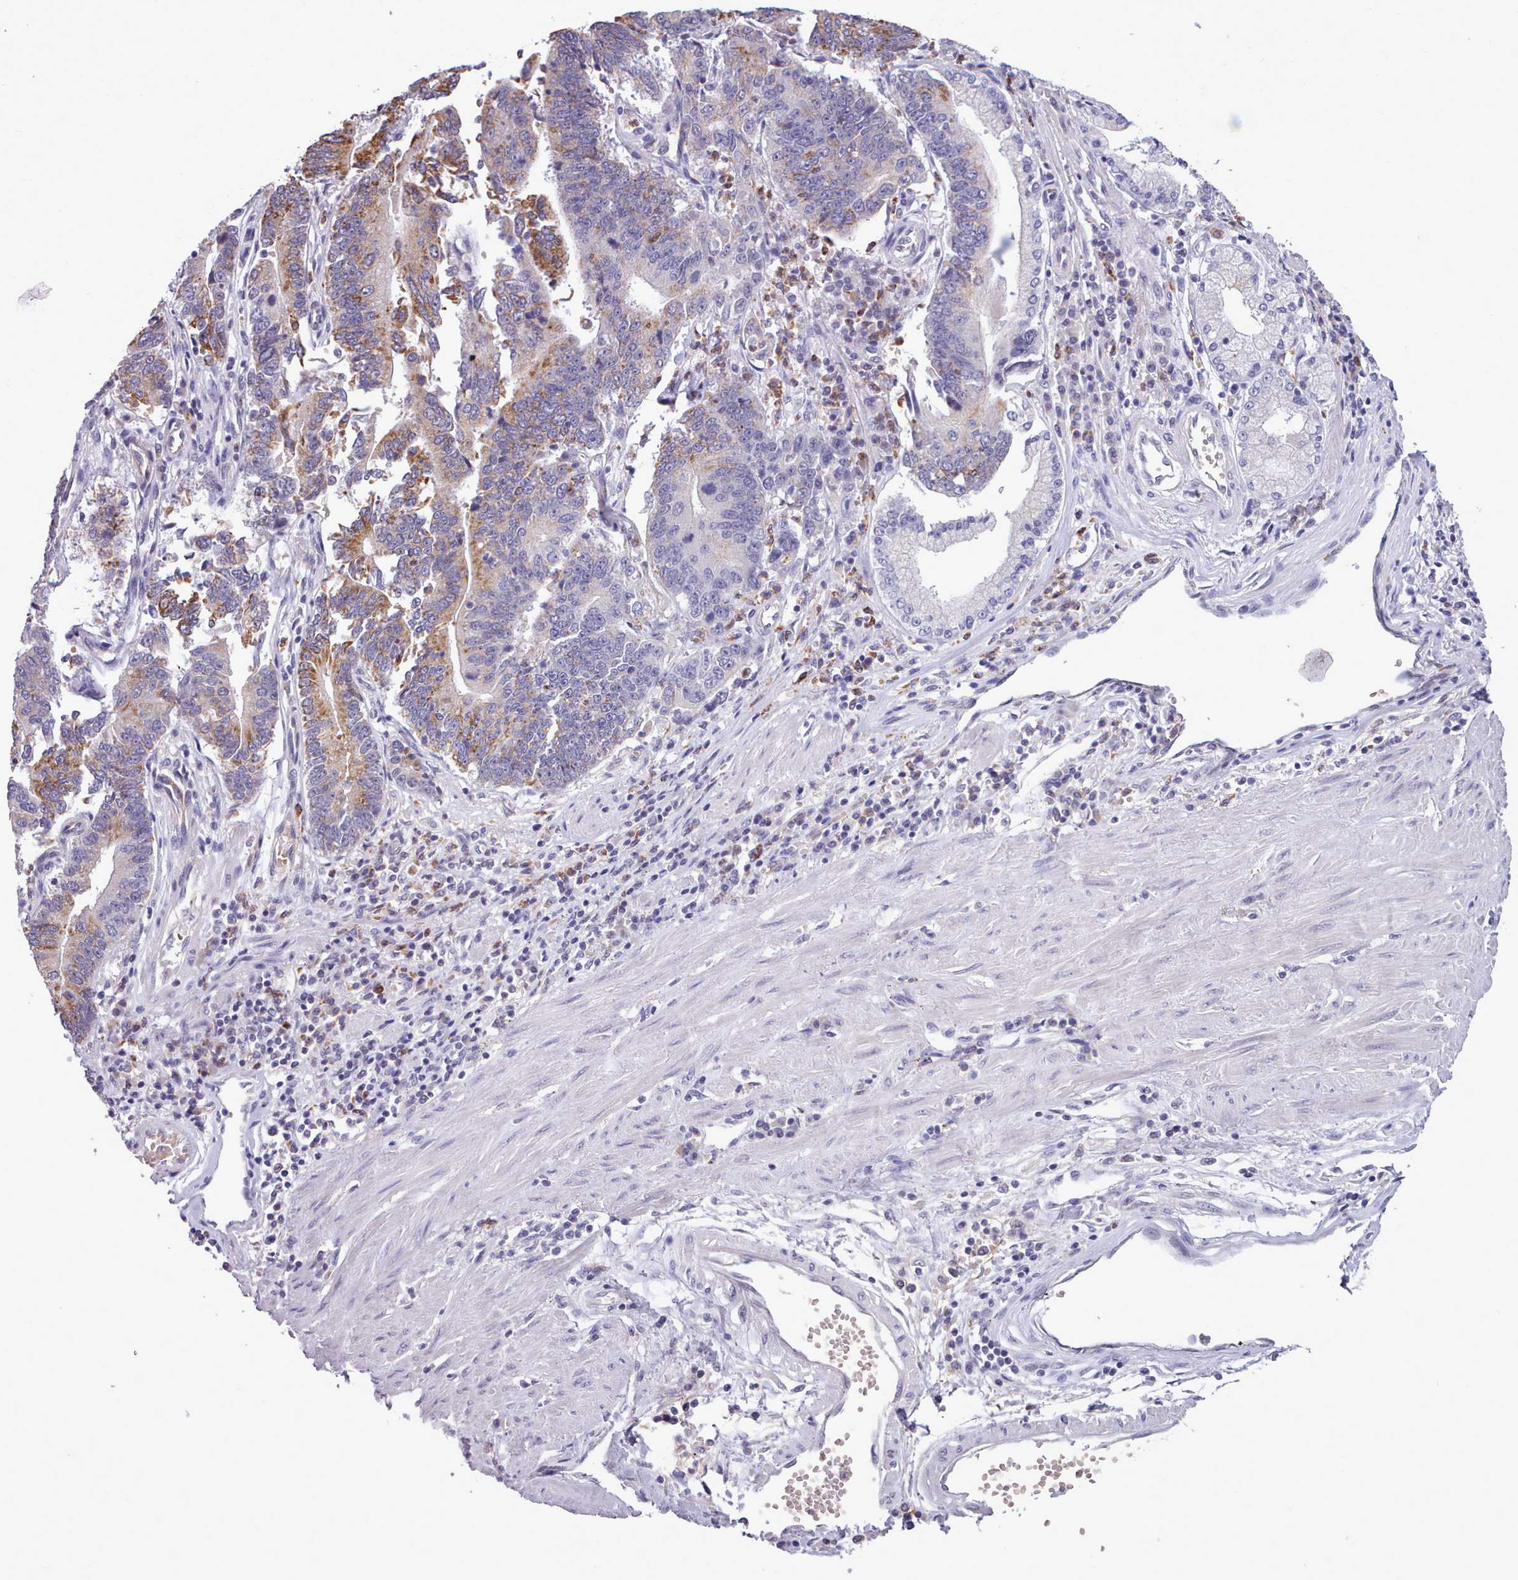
{"staining": {"intensity": "moderate", "quantity": ">75%", "location": "cytoplasmic/membranous"}, "tissue": "stomach cancer", "cell_type": "Tumor cells", "image_type": "cancer", "snomed": [{"axis": "morphology", "description": "Adenocarcinoma, NOS"}, {"axis": "topography", "description": "Stomach"}], "caption": "IHC (DAB (3,3'-diaminobenzidine)) staining of human adenocarcinoma (stomach) shows moderate cytoplasmic/membranous protein expression in approximately >75% of tumor cells. The staining is performed using DAB (3,3'-diaminobenzidine) brown chromogen to label protein expression. The nuclei are counter-stained blue using hematoxylin.", "gene": "KCTD16", "patient": {"sex": "male", "age": 59}}